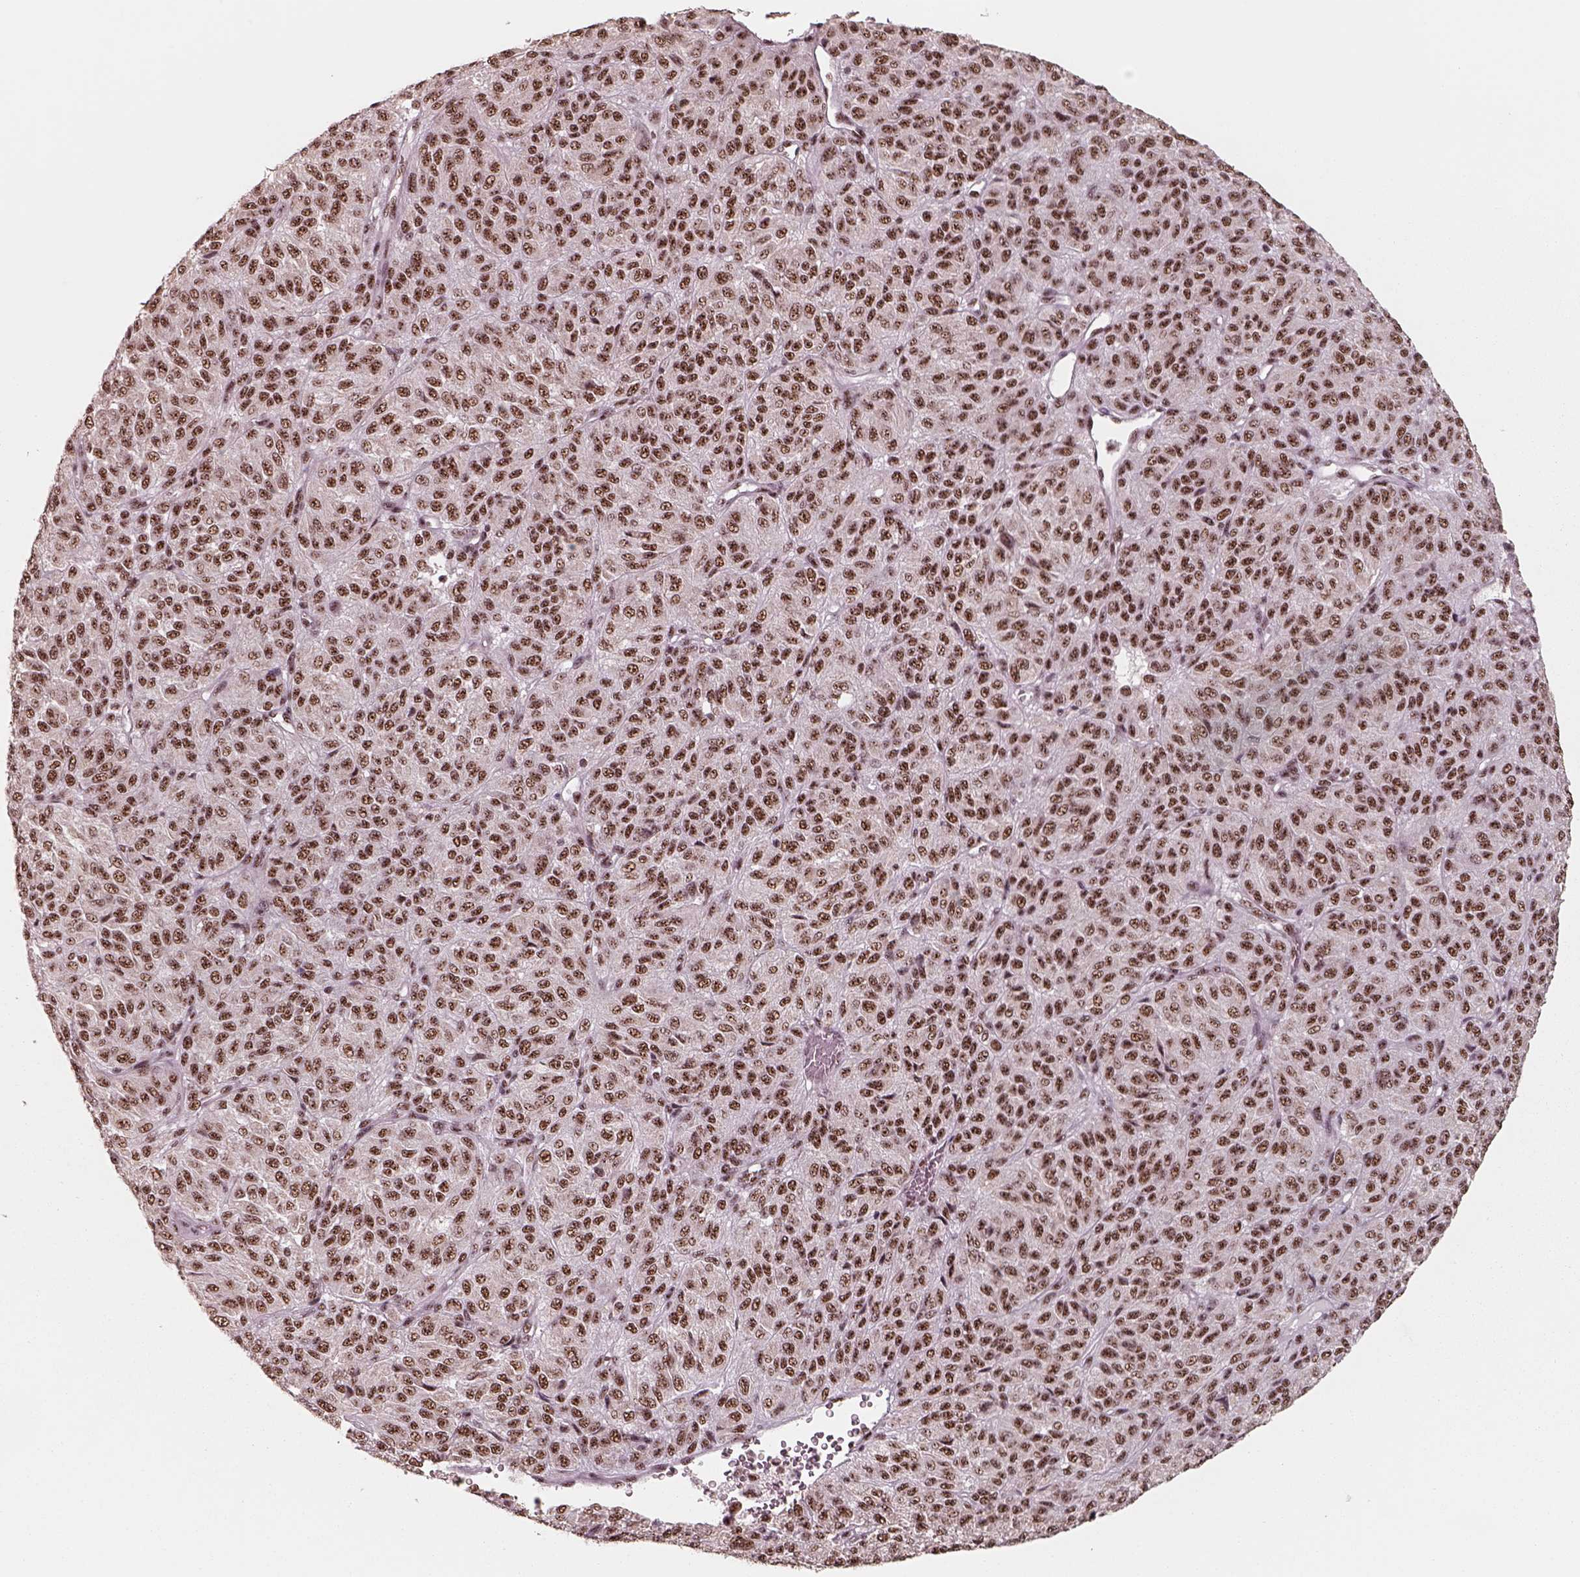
{"staining": {"intensity": "moderate", "quantity": ">75%", "location": "nuclear"}, "tissue": "melanoma", "cell_type": "Tumor cells", "image_type": "cancer", "snomed": [{"axis": "morphology", "description": "Malignant melanoma, Metastatic site"}, {"axis": "topography", "description": "Brain"}], "caption": "An immunohistochemistry photomicrograph of tumor tissue is shown. Protein staining in brown highlights moderate nuclear positivity in malignant melanoma (metastatic site) within tumor cells.", "gene": "ATXN7L3", "patient": {"sex": "female", "age": 56}}